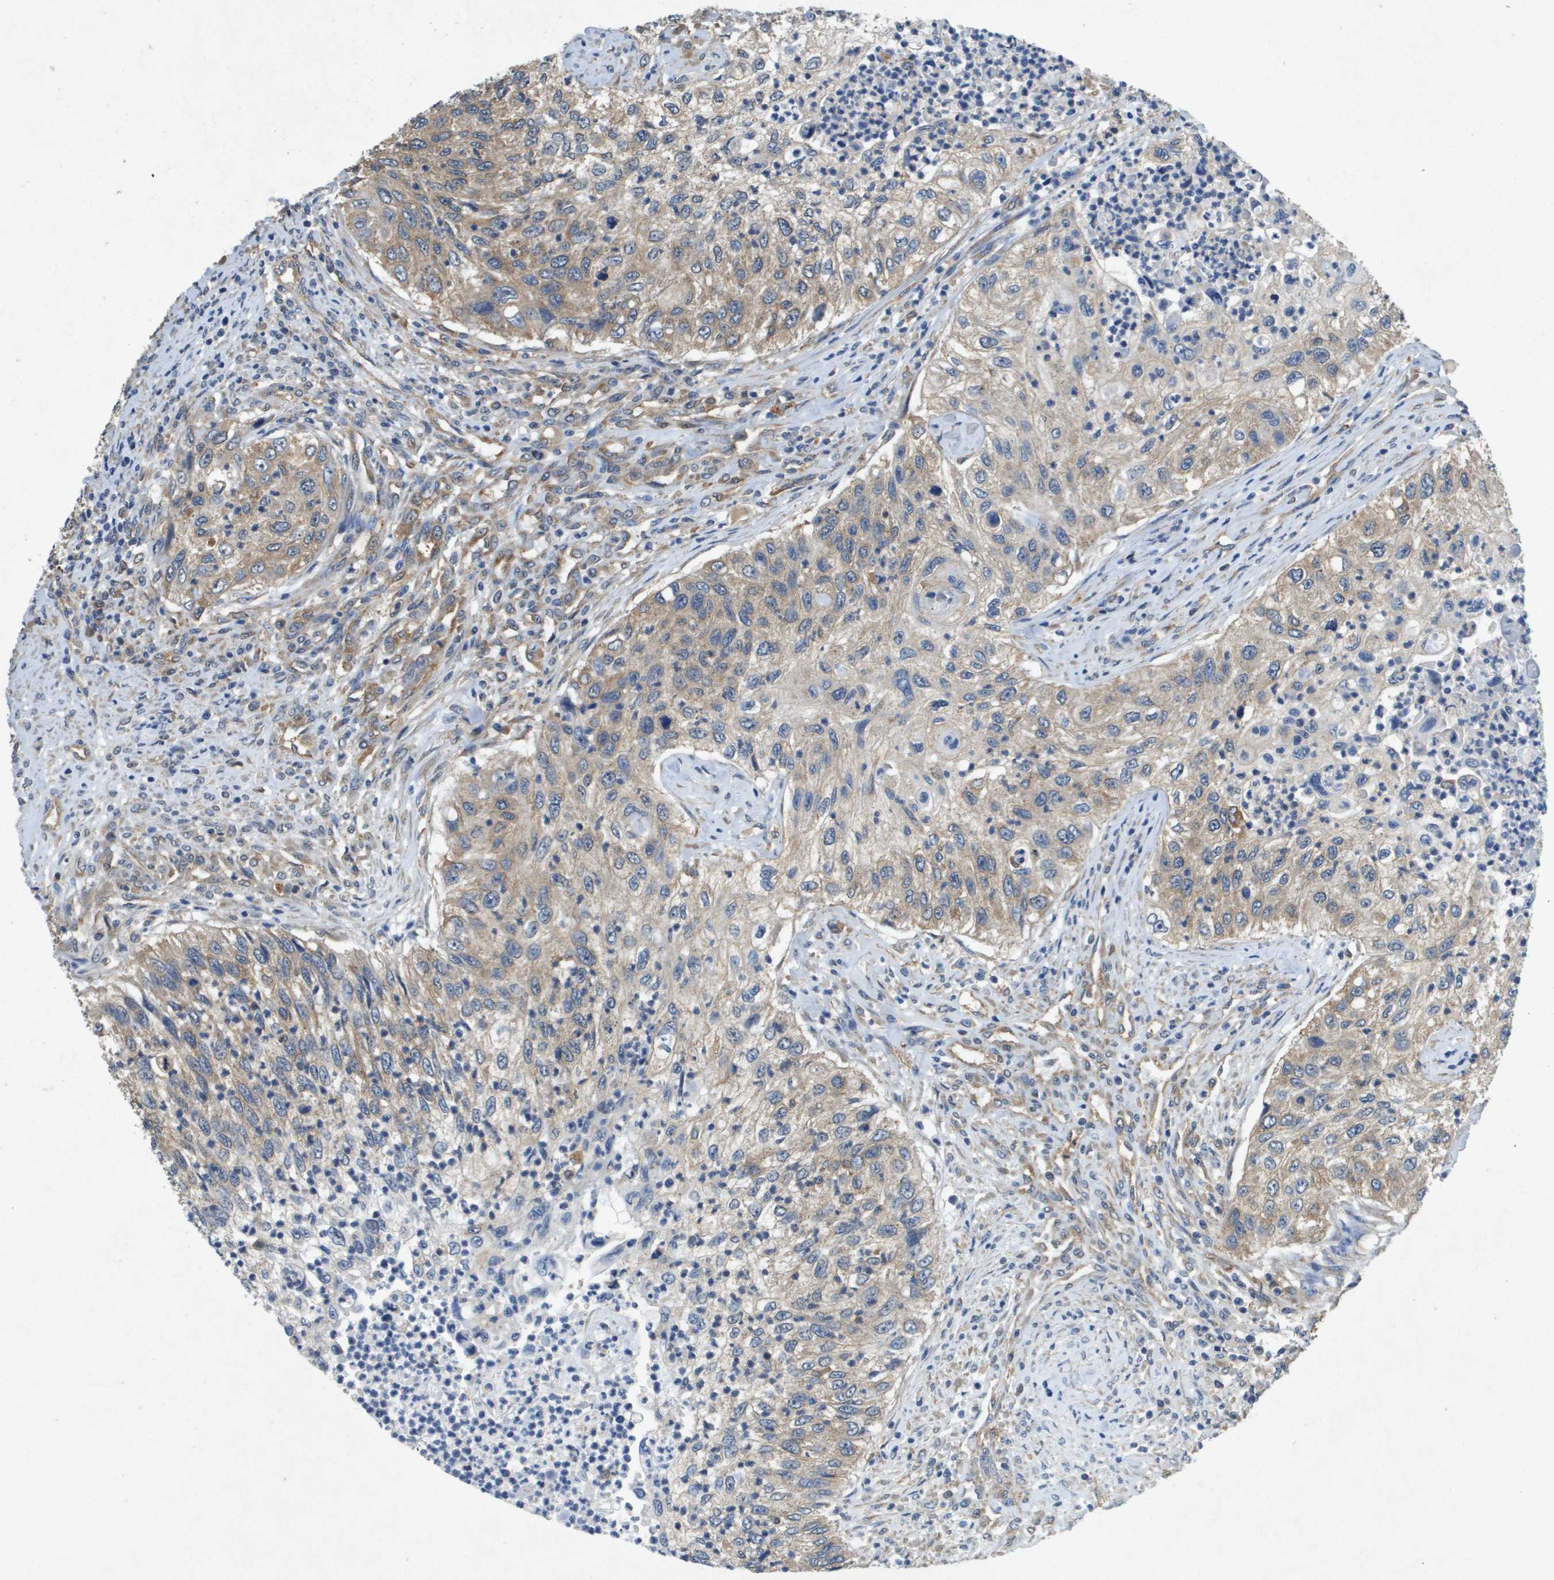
{"staining": {"intensity": "weak", "quantity": "25%-75%", "location": "cytoplasmic/membranous"}, "tissue": "urothelial cancer", "cell_type": "Tumor cells", "image_type": "cancer", "snomed": [{"axis": "morphology", "description": "Urothelial carcinoma, High grade"}, {"axis": "topography", "description": "Urinary bladder"}], "caption": "A high-resolution micrograph shows immunohistochemistry (IHC) staining of high-grade urothelial carcinoma, which displays weak cytoplasmic/membranous expression in about 25%-75% of tumor cells. (Brightfield microscopy of DAB IHC at high magnification).", "gene": "PTPRT", "patient": {"sex": "female", "age": 60}}